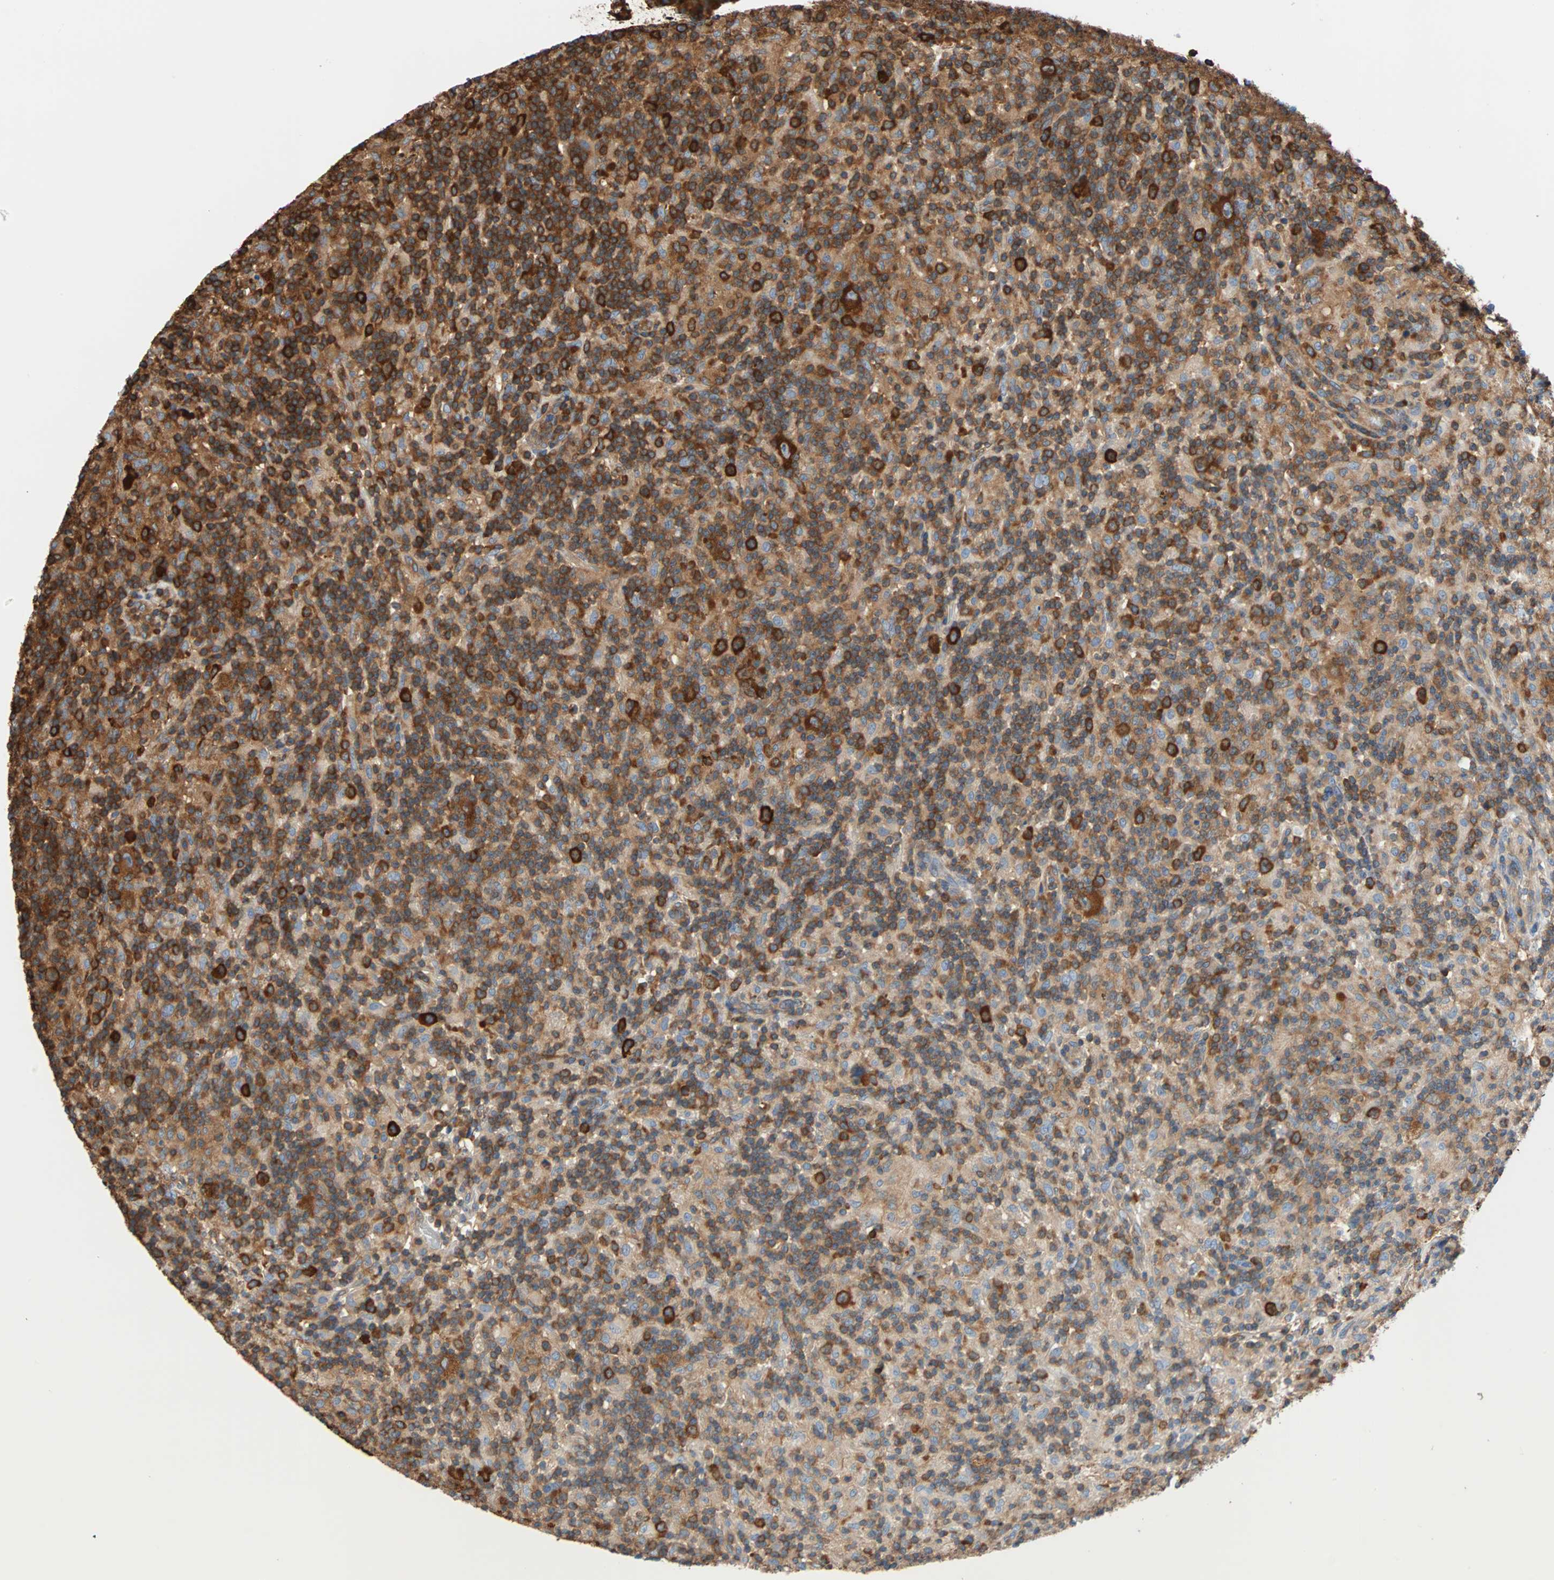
{"staining": {"intensity": "strong", "quantity": "25%-75%", "location": "cytoplasmic/membranous"}, "tissue": "lymphoma", "cell_type": "Tumor cells", "image_type": "cancer", "snomed": [{"axis": "morphology", "description": "Hodgkin's disease, NOS"}, {"axis": "topography", "description": "Lymph node"}], "caption": "Human Hodgkin's disease stained with a protein marker shows strong staining in tumor cells.", "gene": "EEF2", "patient": {"sex": "male", "age": 70}}